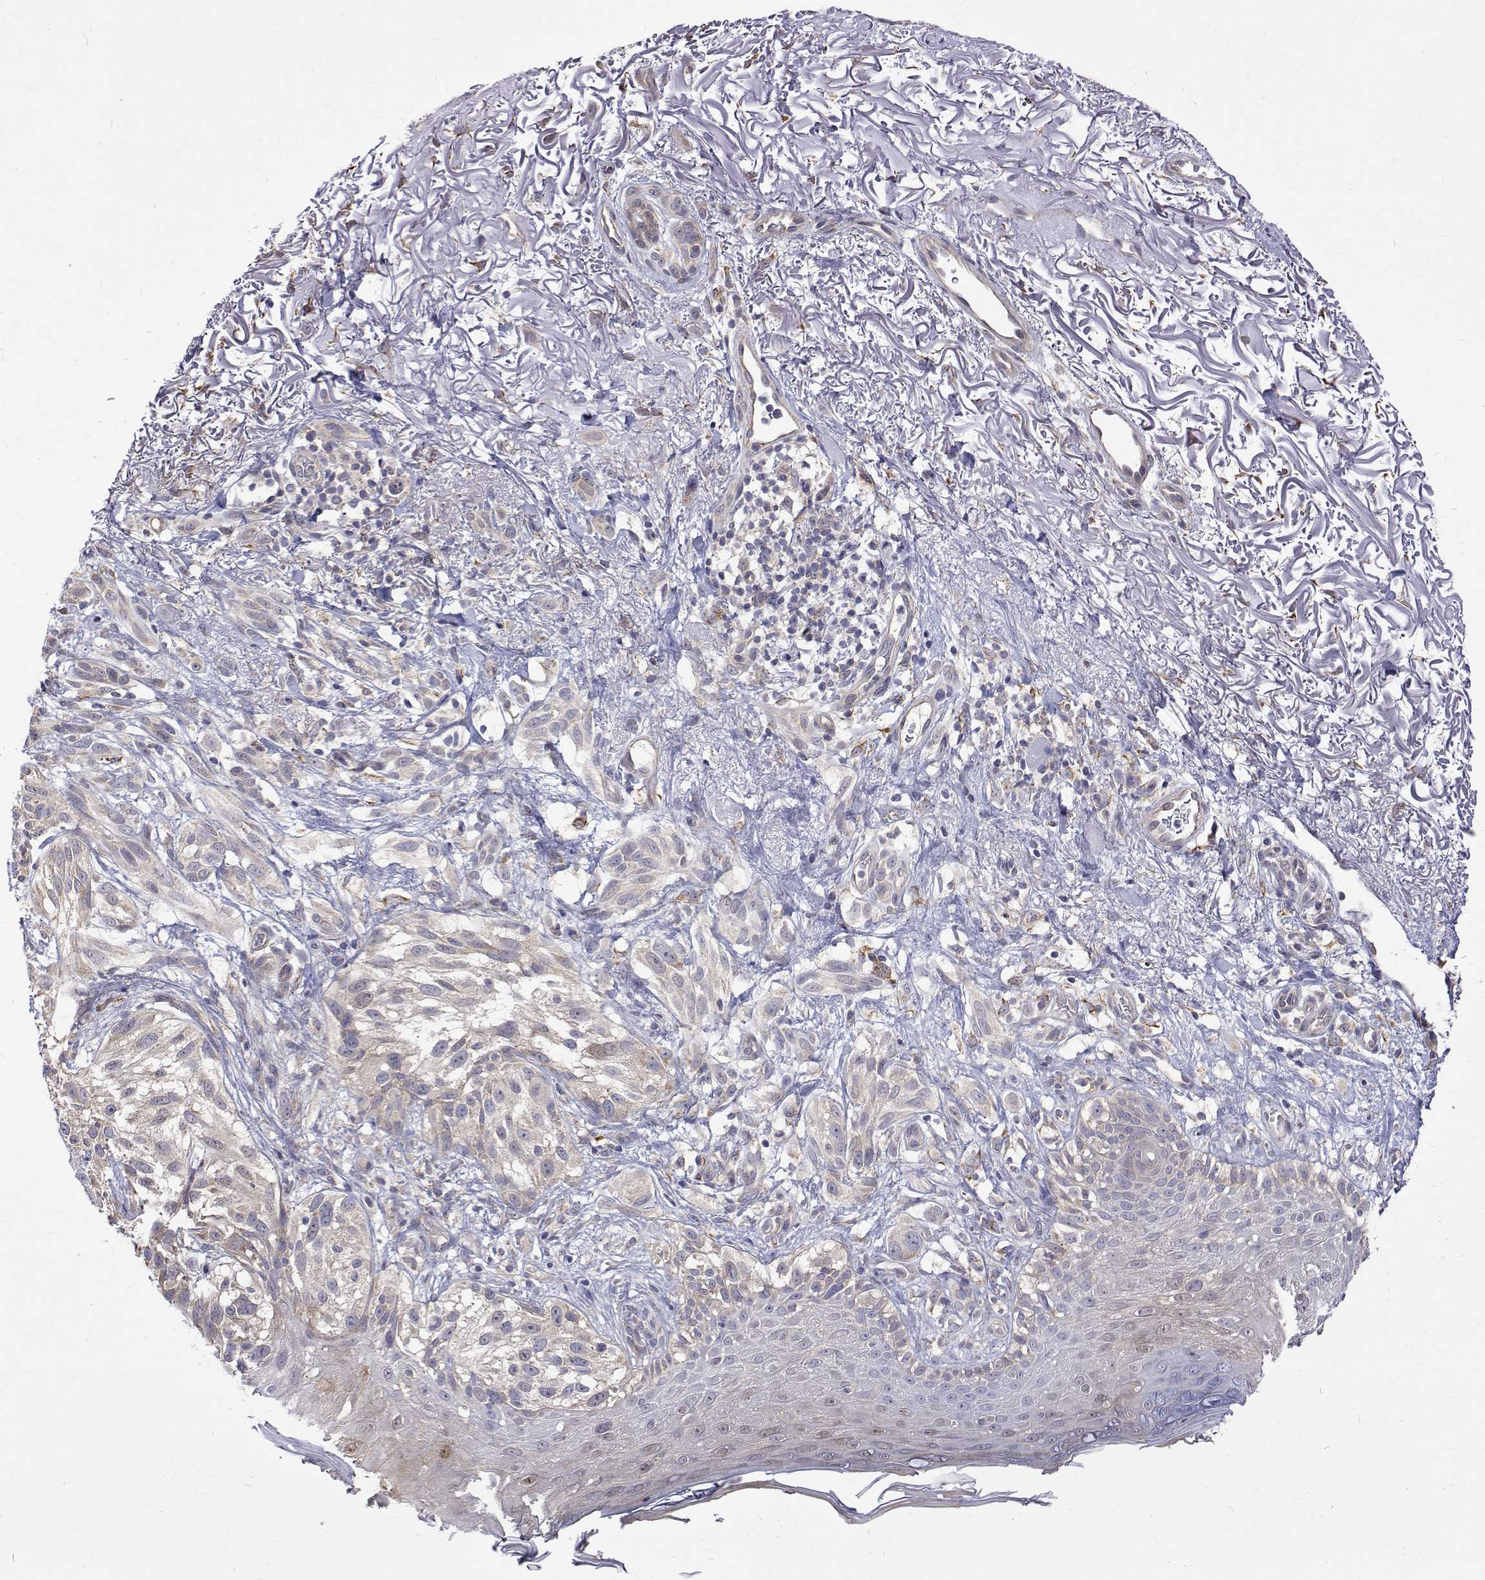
{"staining": {"intensity": "negative", "quantity": "none", "location": "none"}, "tissue": "melanoma", "cell_type": "Tumor cells", "image_type": "cancer", "snomed": [{"axis": "morphology", "description": "Malignant melanoma, NOS"}, {"axis": "topography", "description": "Skin"}], "caption": "This is a image of immunohistochemistry (IHC) staining of malignant melanoma, which shows no expression in tumor cells.", "gene": "PADI1", "patient": {"sex": "female", "age": 86}}